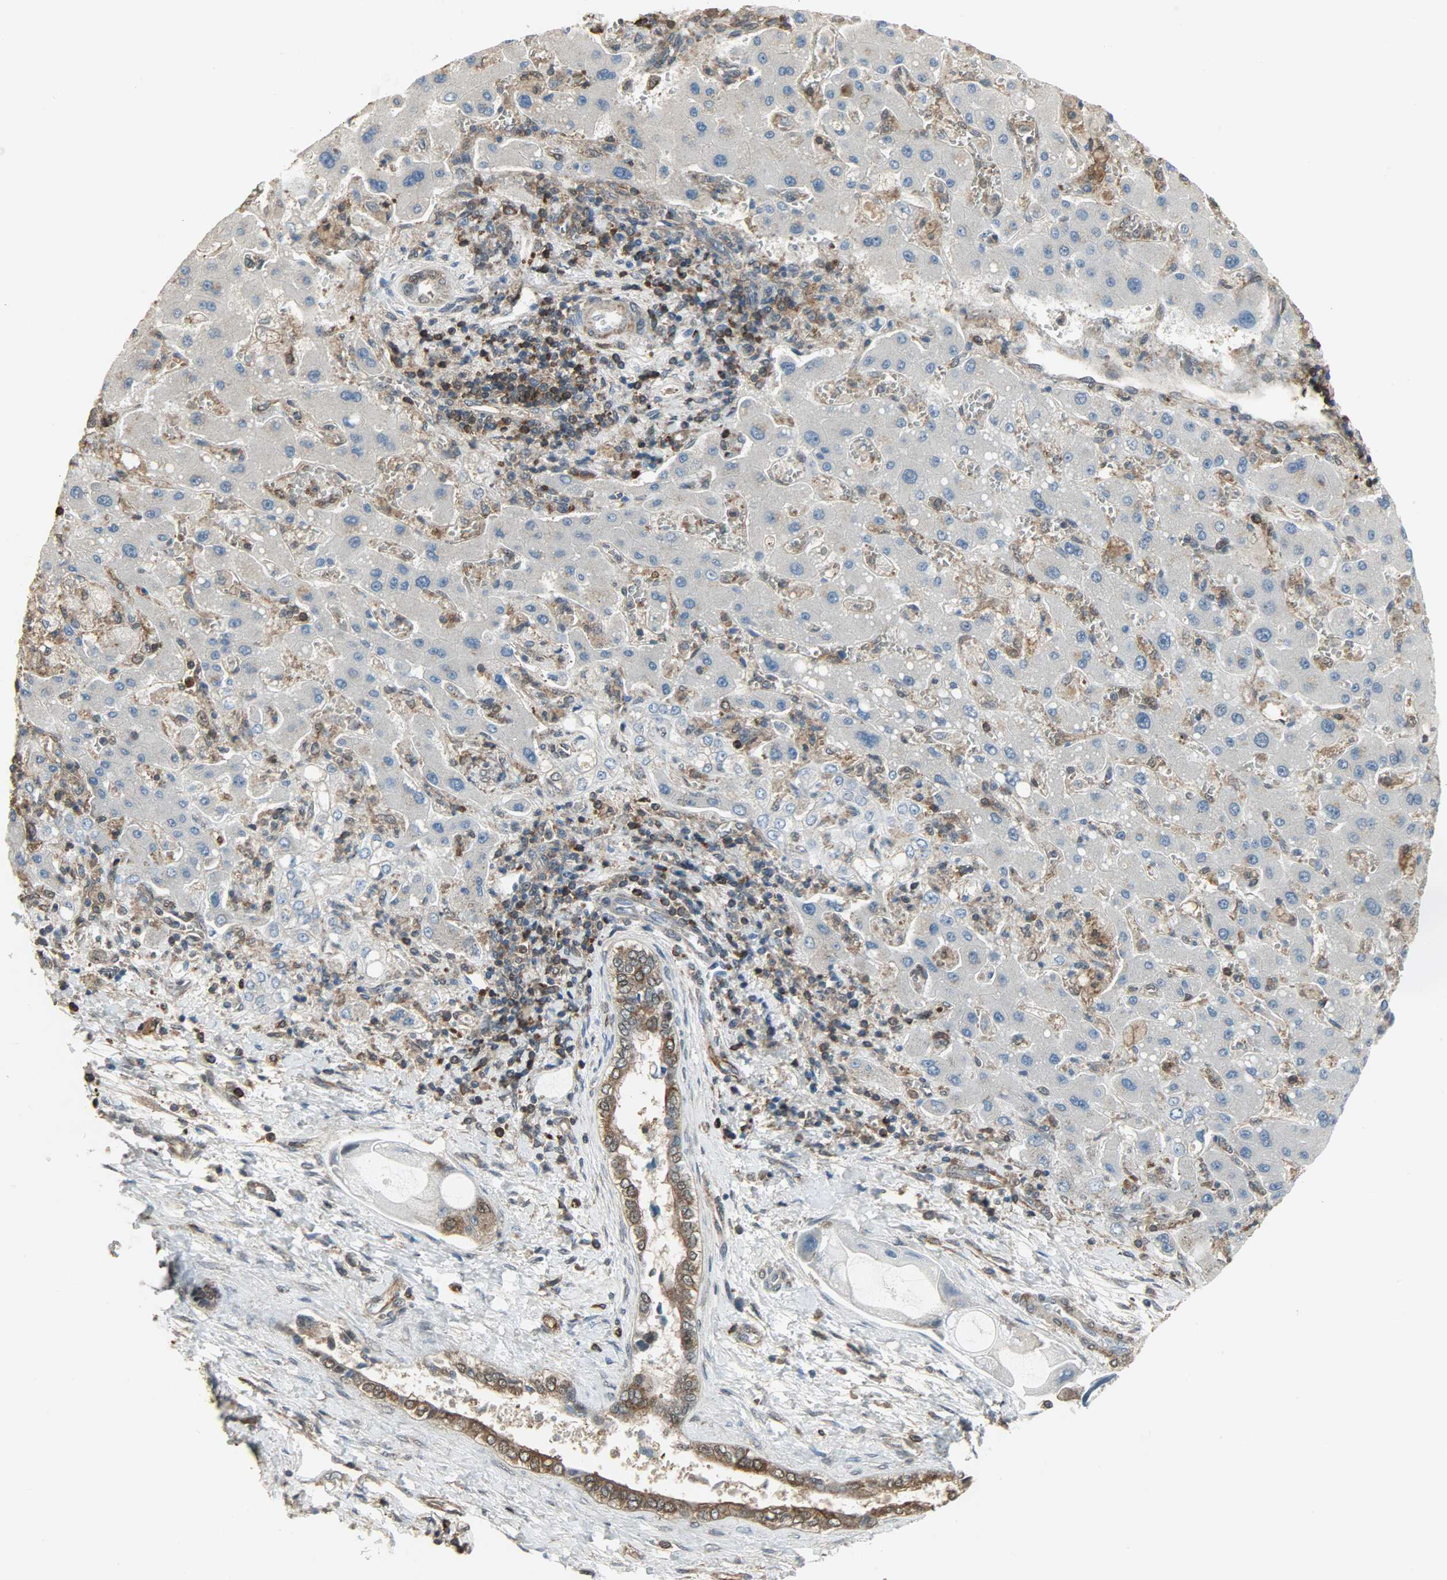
{"staining": {"intensity": "negative", "quantity": "none", "location": "none"}, "tissue": "liver cancer", "cell_type": "Tumor cells", "image_type": "cancer", "snomed": [{"axis": "morphology", "description": "Cholangiocarcinoma"}, {"axis": "topography", "description": "Liver"}], "caption": "There is no significant expression in tumor cells of liver cancer (cholangiocarcinoma).", "gene": "LDHB", "patient": {"sex": "male", "age": 50}}